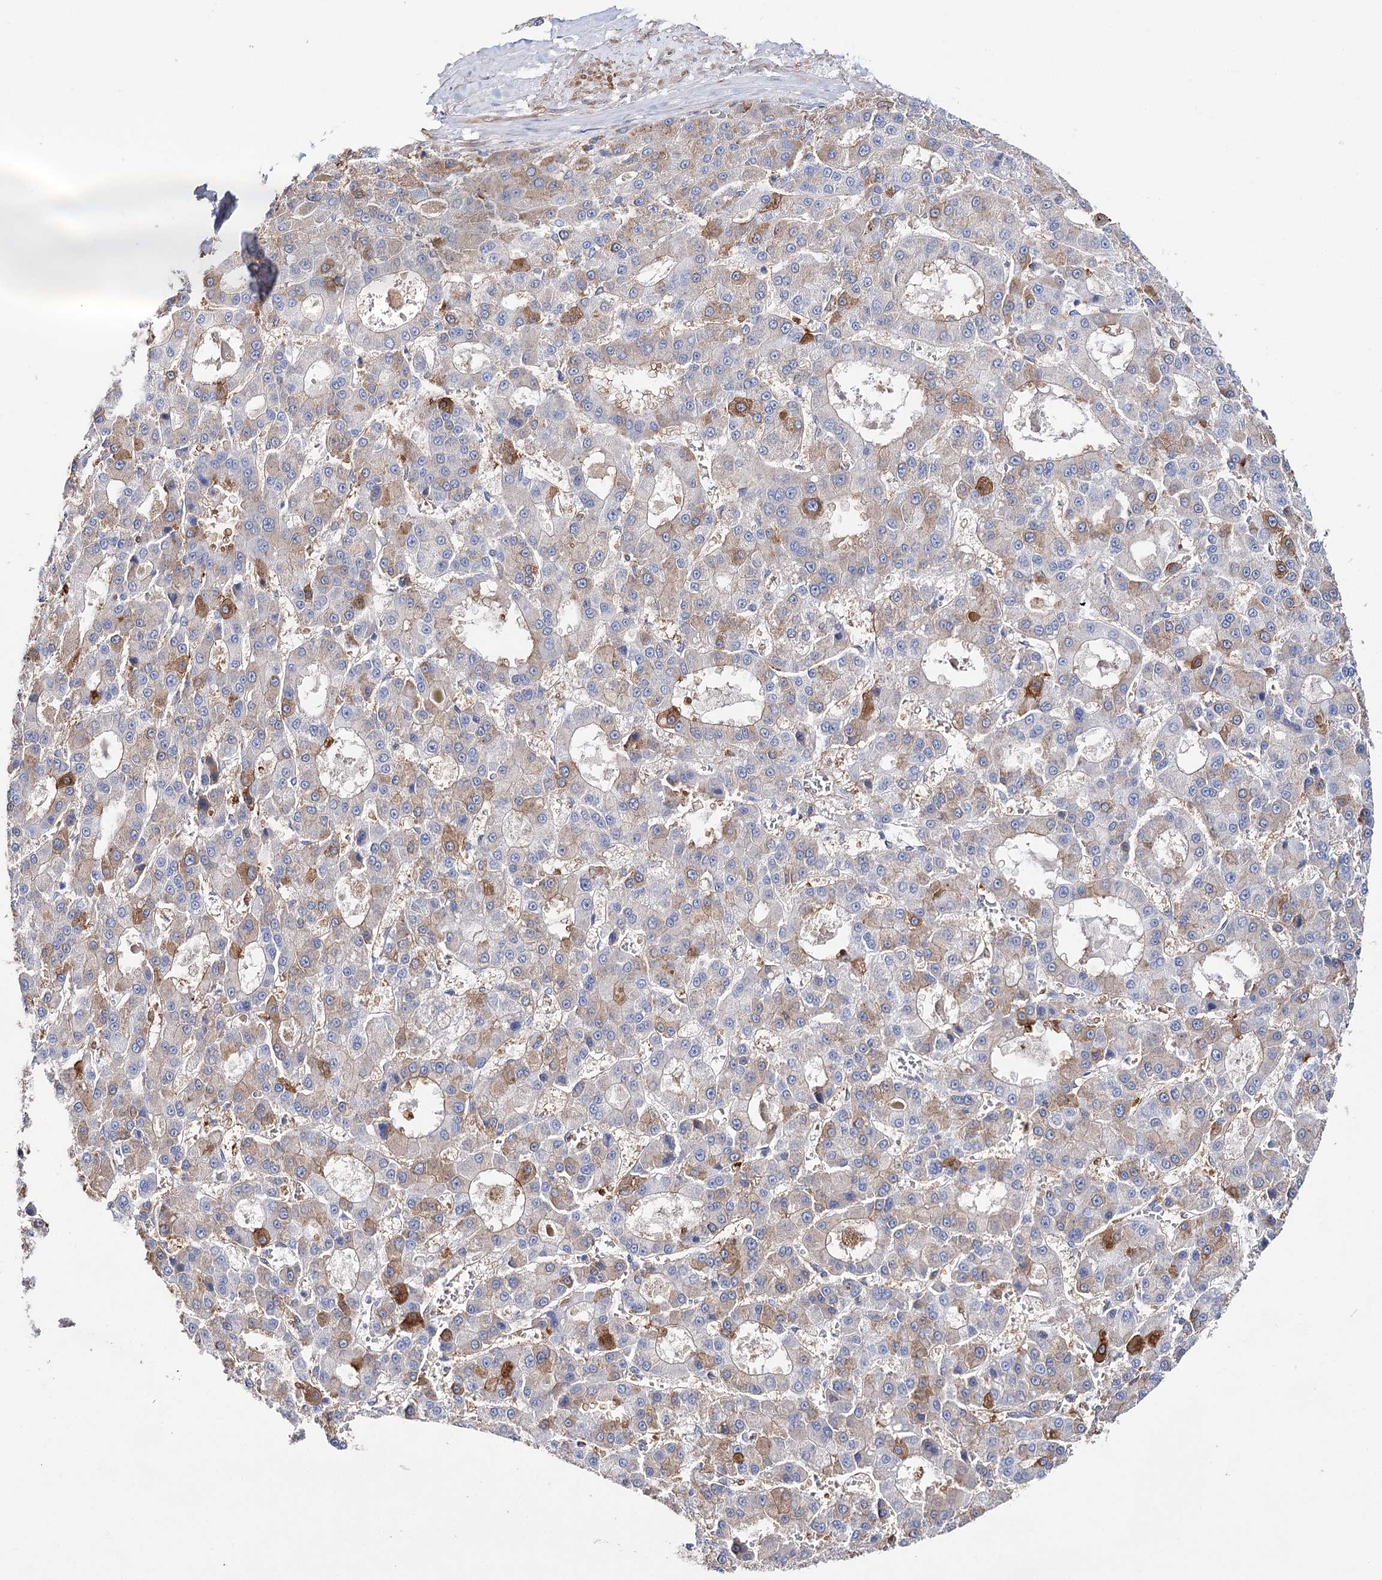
{"staining": {"intensity": "moderate", "quantity": "<25%", "location": "cytoplasmic/membranous"}, "tissue": "liver cancer", "cell_type": "Tumor cells", "image_type": "cancer", "snomed": [{"axis": "morphology", "description": "Carcinoma, Hepatocellular, NOS"}, {"axis": "topography", "description": "Liver"}], "caption": "Protein expression analysis of hepatocellular carcinoma (liver) shows moderate cytoplasmic/membranous expression in about <25% of tumor cells.", "gene": "CFAP46", "patient": {"sex": "male", "age": 70}}